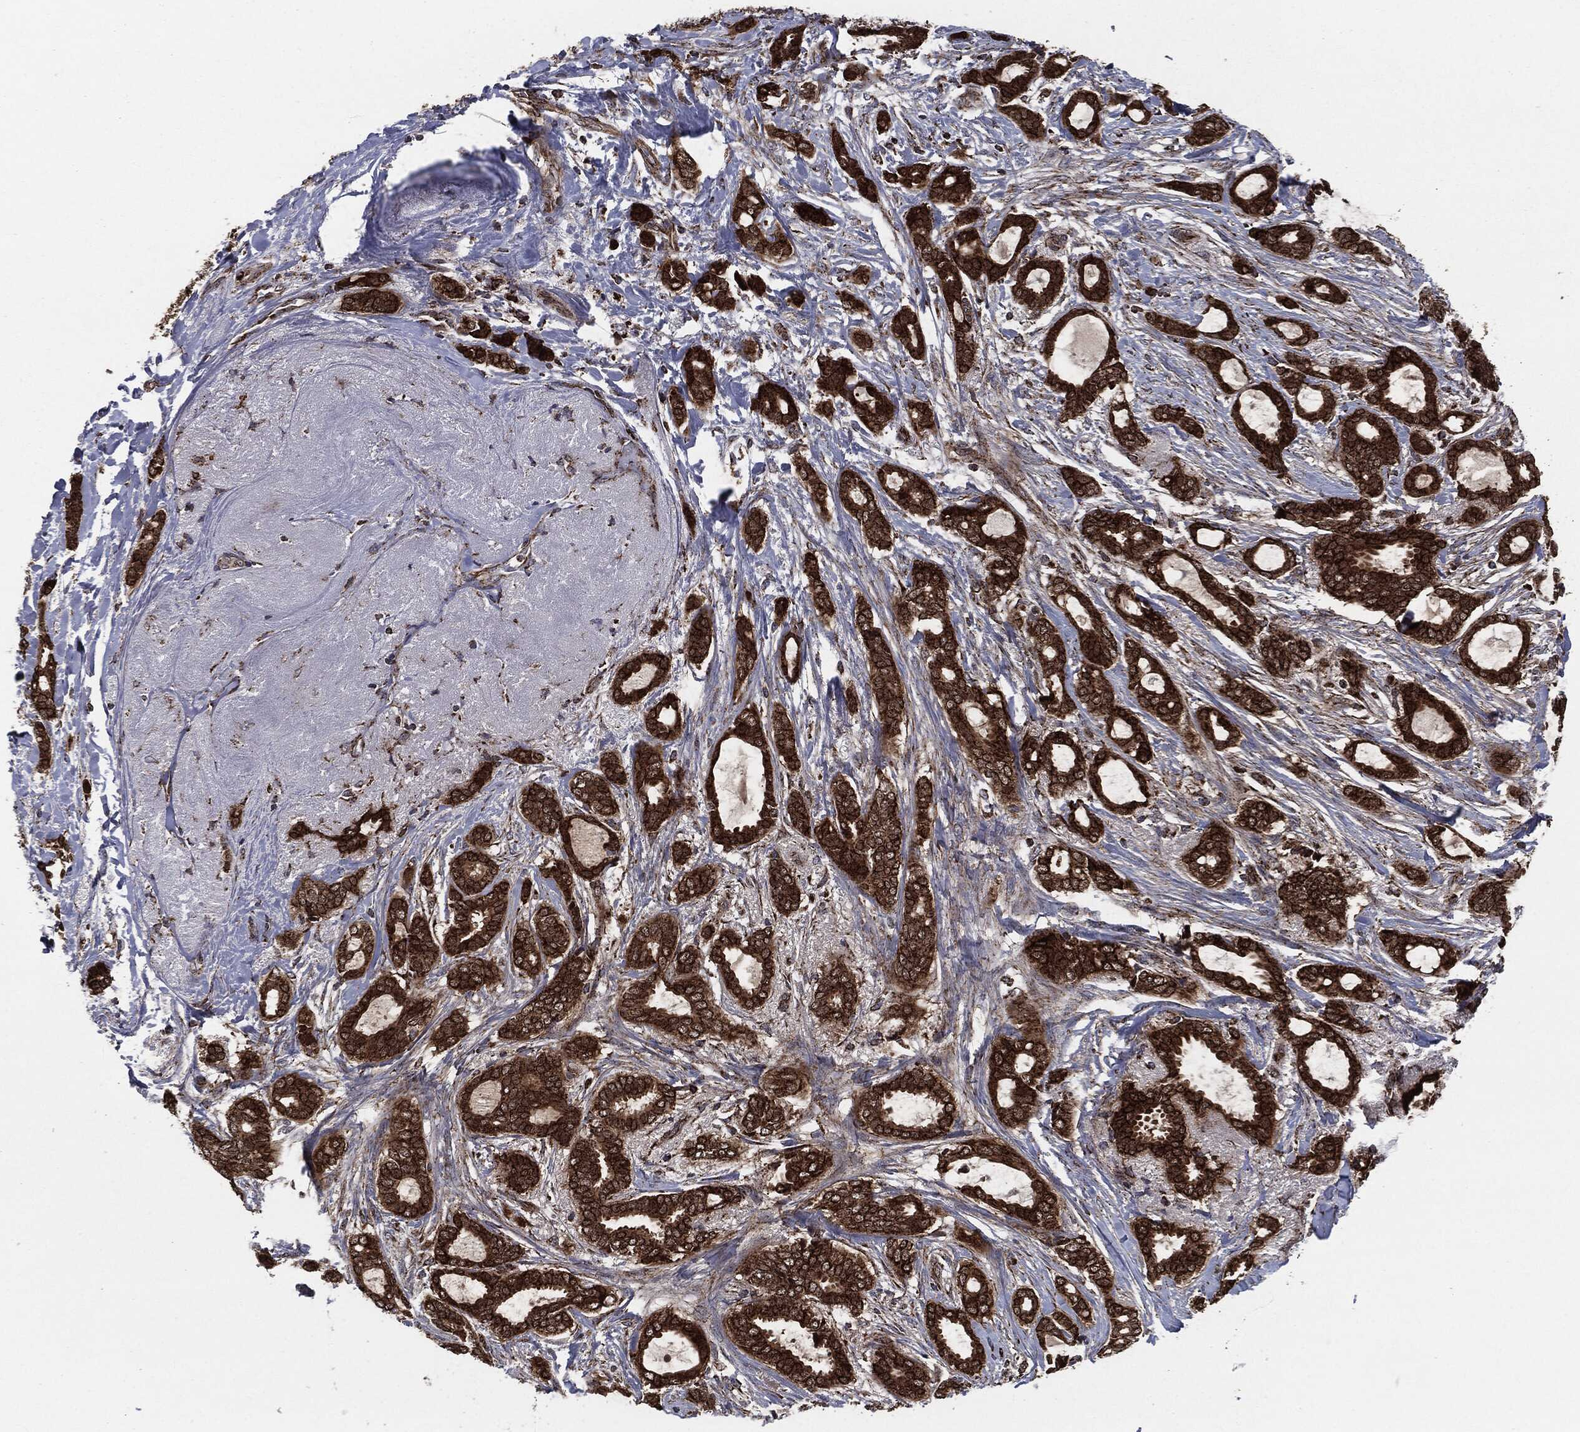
{"staining": {"intensity": "strong", "quantity": ">75%", "location": "cytoplasmic/membranous"}, "tissue": "breast cancer", "cell_type": "Tumor cells", "image_type": "cancer", "snomed": [{"axis": "morphology", "description": "Duct carcinoma"}, {"axis": "topography", "description": "Breast"}], "caption": "Immunohistochemistry (IHC) photomicrograph of infiltrating ductal carcinoma (breast) stained for a protein (brown), which displays high levels of strong cytoplasmic/membranous positivity in about >75% of tumor cells.", "gene": "FH", "patient": {"sex": "female", "age": 51}}